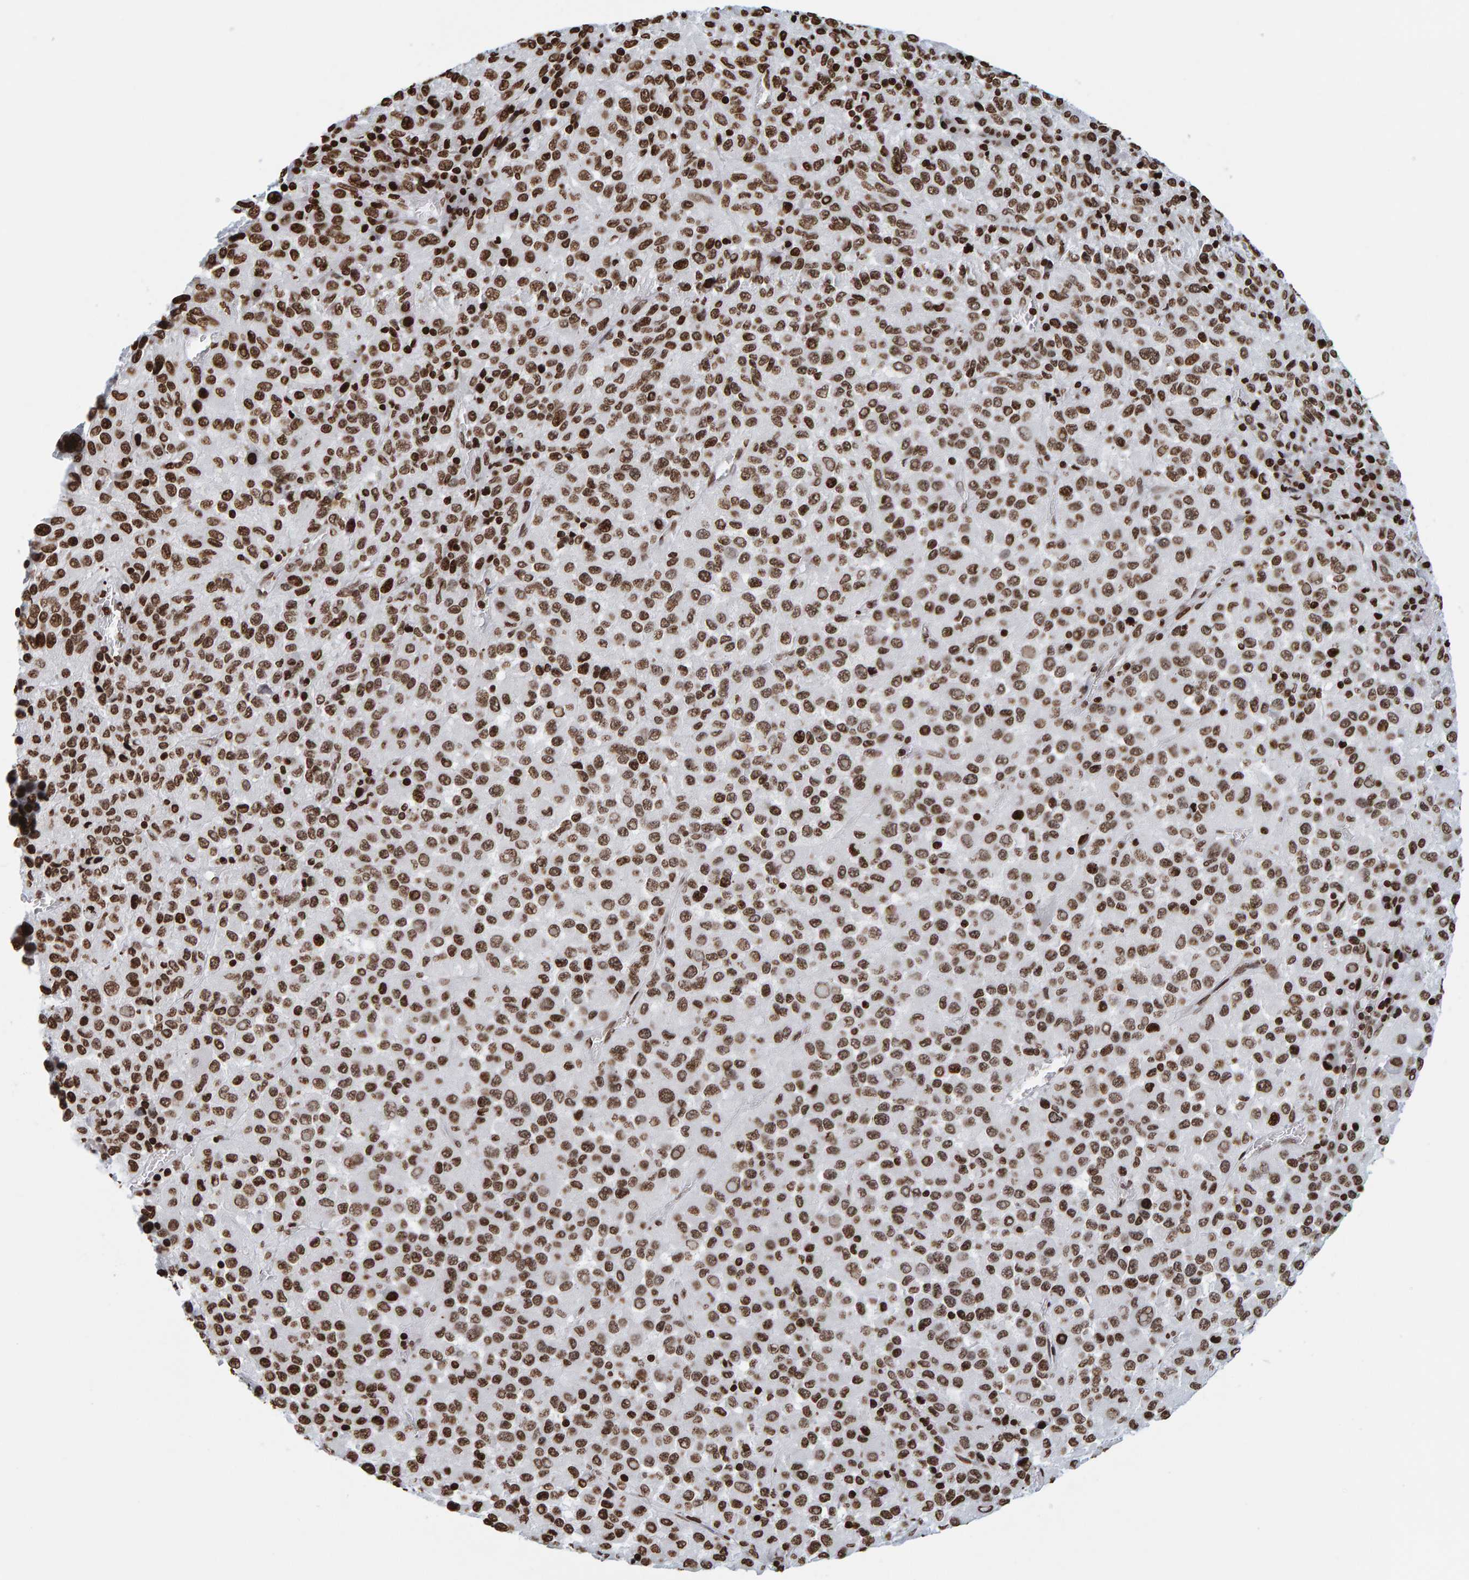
{"staining": {"intensity": "strong", "quantity": ">75%", "location": "cytoplasmic/membranous,nuclear"}, "tissue": "melanoma", "cell_type": "Tumor cells", "image_type": "cancer", "snomed": [{"axis": "morphology", "description": "Malignant melanoma, Metastatic site"}, {"axis": "topography", "description": "Lung"}], "caption": "Immunohistochemistry histopathology image of human malignant melanoma (metastatic site) stained for a protein (brown), which exhibits high levels of strong cytoplasmic/membranous and nuclear positivity in approximately >75% of tumor cells.", "gene": "BRF2", "patient": {"sex": "male", "age": 64}}